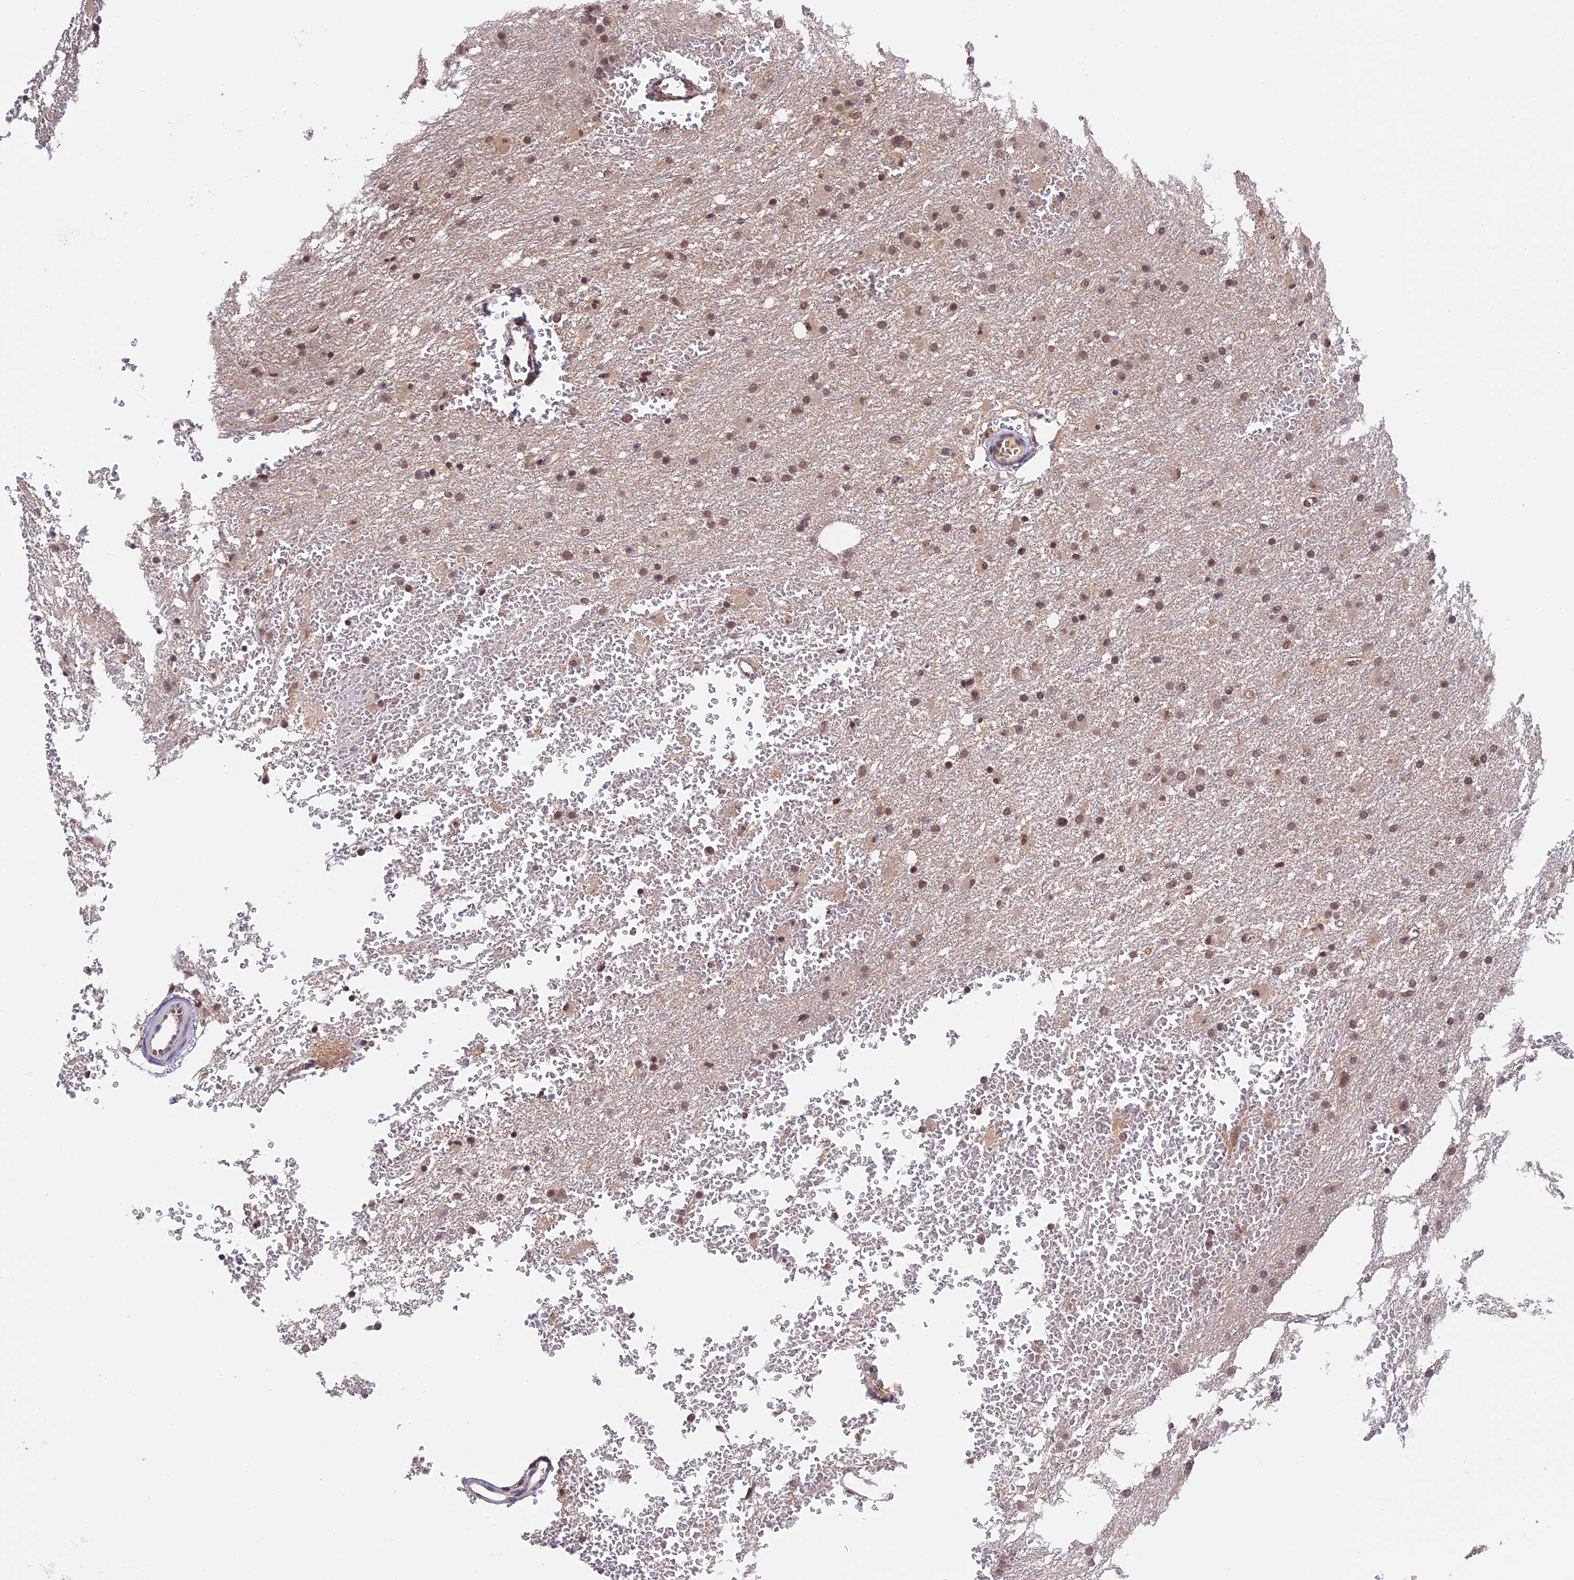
{"staining": {"intensity": "moderate", "quantity": ">75%", "location": "nuclear"}, "tissue": "glioma", "cell_type": "Tumor cells", "image_type": "cancer", "snomed": [{"axis": "morphology", "description": "Glioma, malignant, High grade"}, {"axis": "topography", "description": "Cerebral cortex"}], "caption": "Protein analysis of malignant glioma (high-grade) tissue demonstrates moderate nuclear positivity in about >75% of tumor cells.", "gene": "MNS1", "patient": {"sex": "female", "age": 36}}